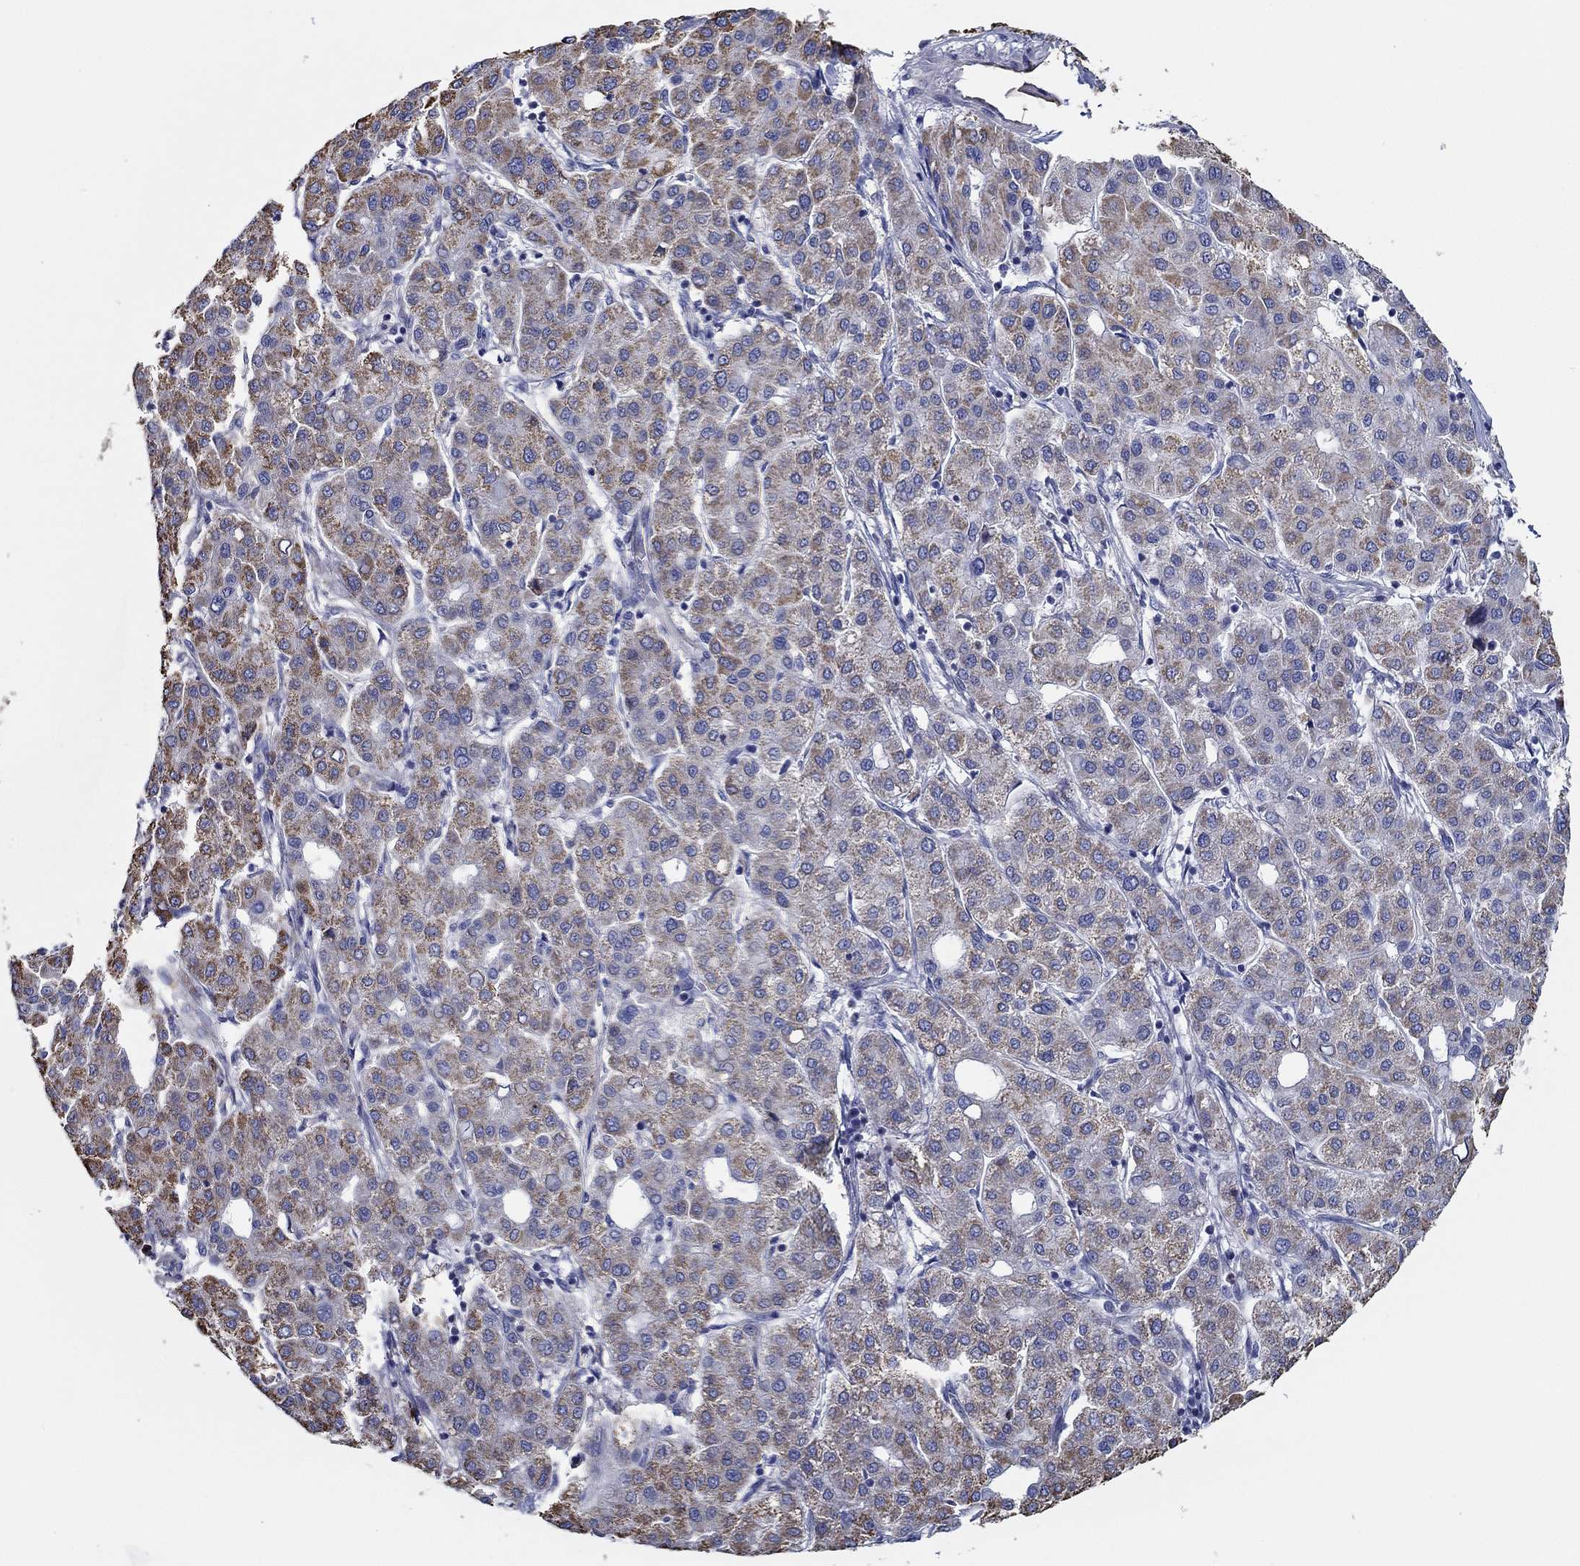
{"staining": {"intensity": "moderate", "quantity": ">75%", "location": "cytoplasmic/membranous"}, "tissue": "liver cancer", "cell_type": "Tumor cells", "image_type": "cancer", "snomed": [{"axis": "morphology", "description": "Carcinoma, Hepatocellular, NOS"}, {"axis": "topography", "description": "Liver"}], "caption": "Hepatocellular carcinoma (liver) was stained to show a protein in brown. There is medium levels of moderate cytoplasmic/membranous staining in approximately >75% of tumor cells. (DAB IHC, brown staining for protein, blue staining for nuclei).", "gene": "CFAP61", "patient": {"sex": "male", "age": 65}}